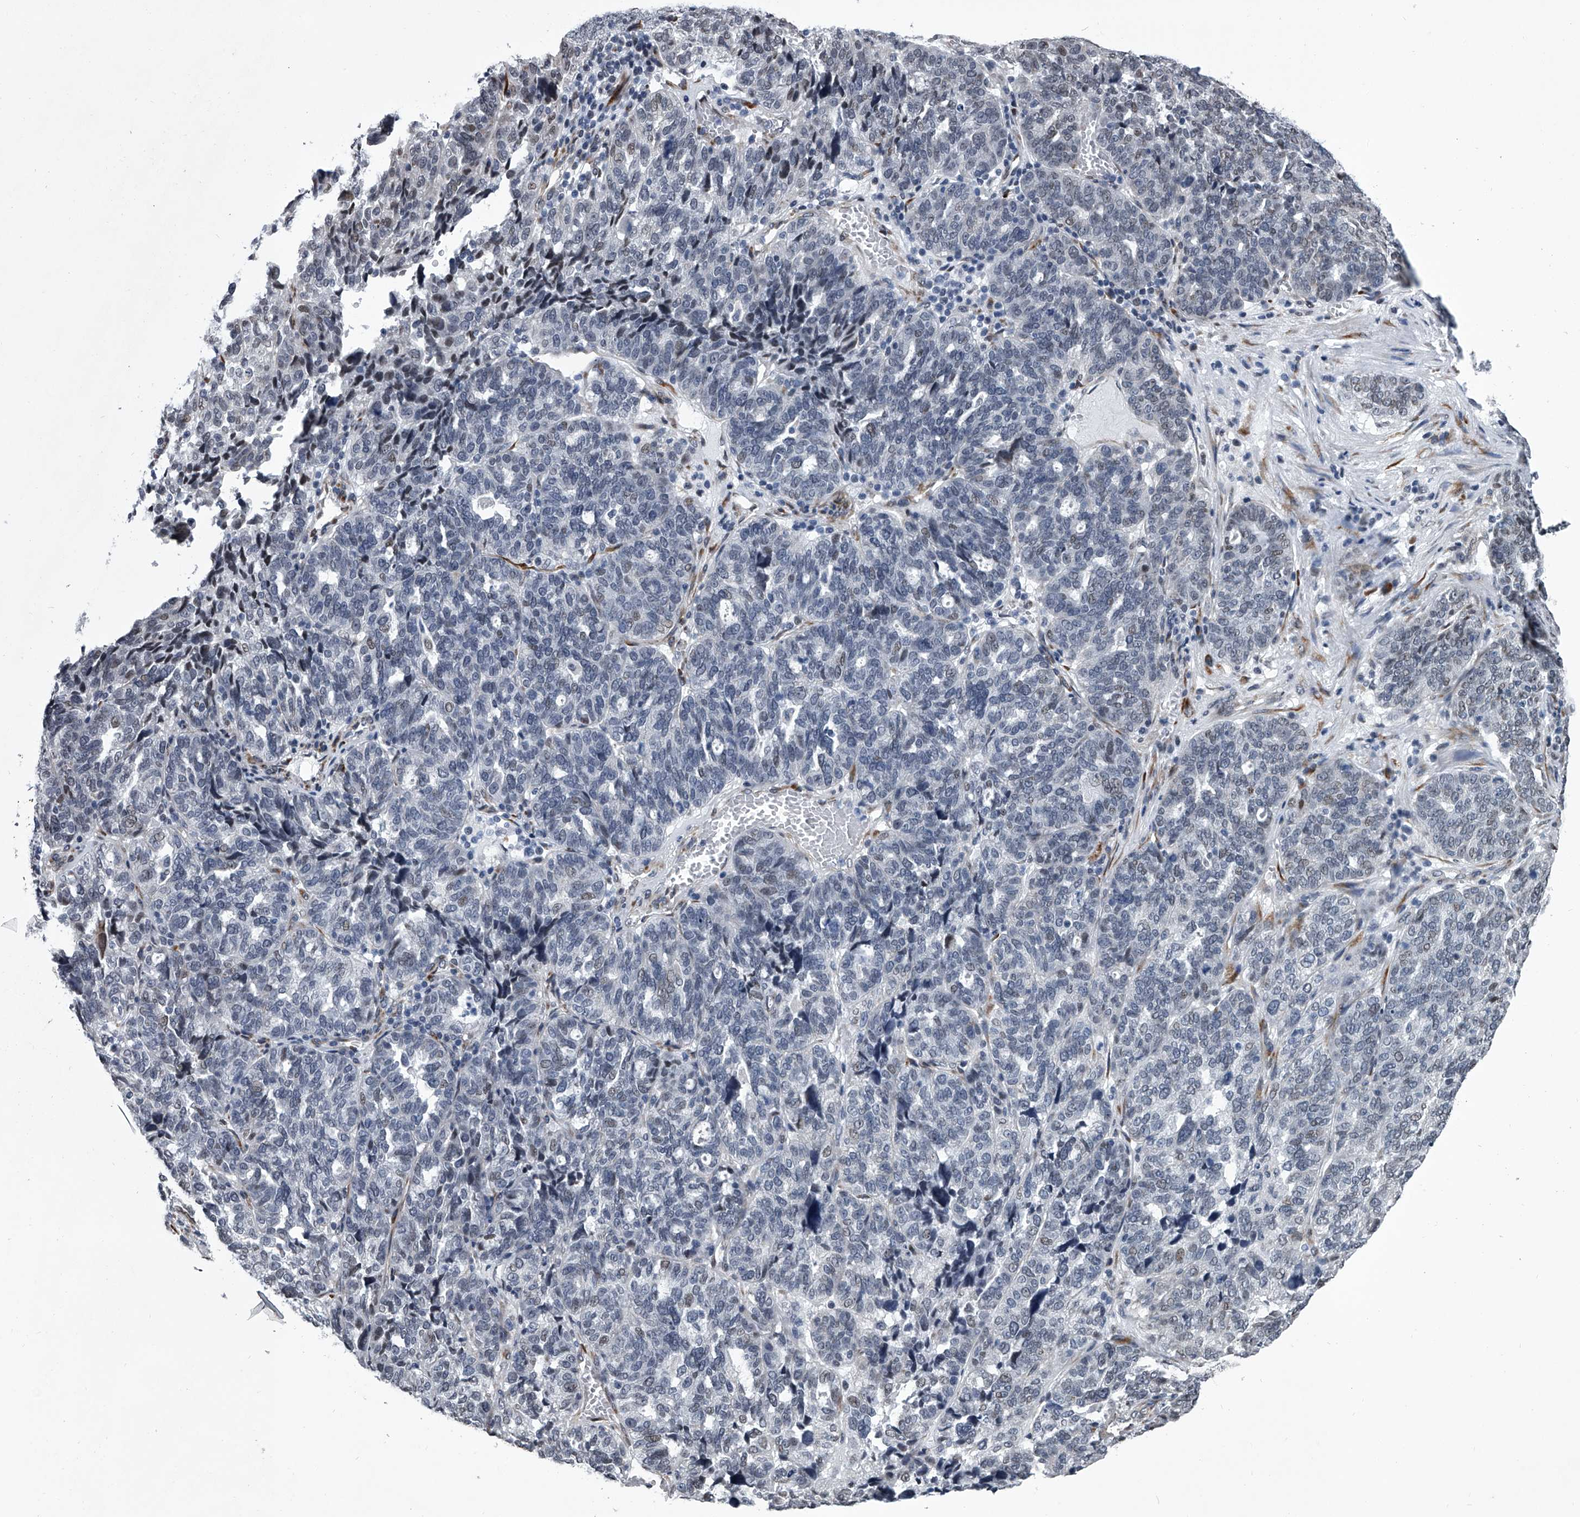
{"staining": {"intensity": "negative", "quantity": "none", "location": "none"}, "tissue": "ovarian cancer", "cell_type": "Tumor cells", "image_type": "cancer", "snomed": [{"axis": "morphology", "description": "Cystadenocarcinoma, serous, NOS"}, {"axis": "topography", "description": "Ovary"}], "caption": "Ovarian cancer (serous cystadenocarcinoma) was stained to show a protein in brown. There is no significant positivity in tumor cells.", "gene": "PPP2R5D", "patient": {"sex": "female", "age": 59}}